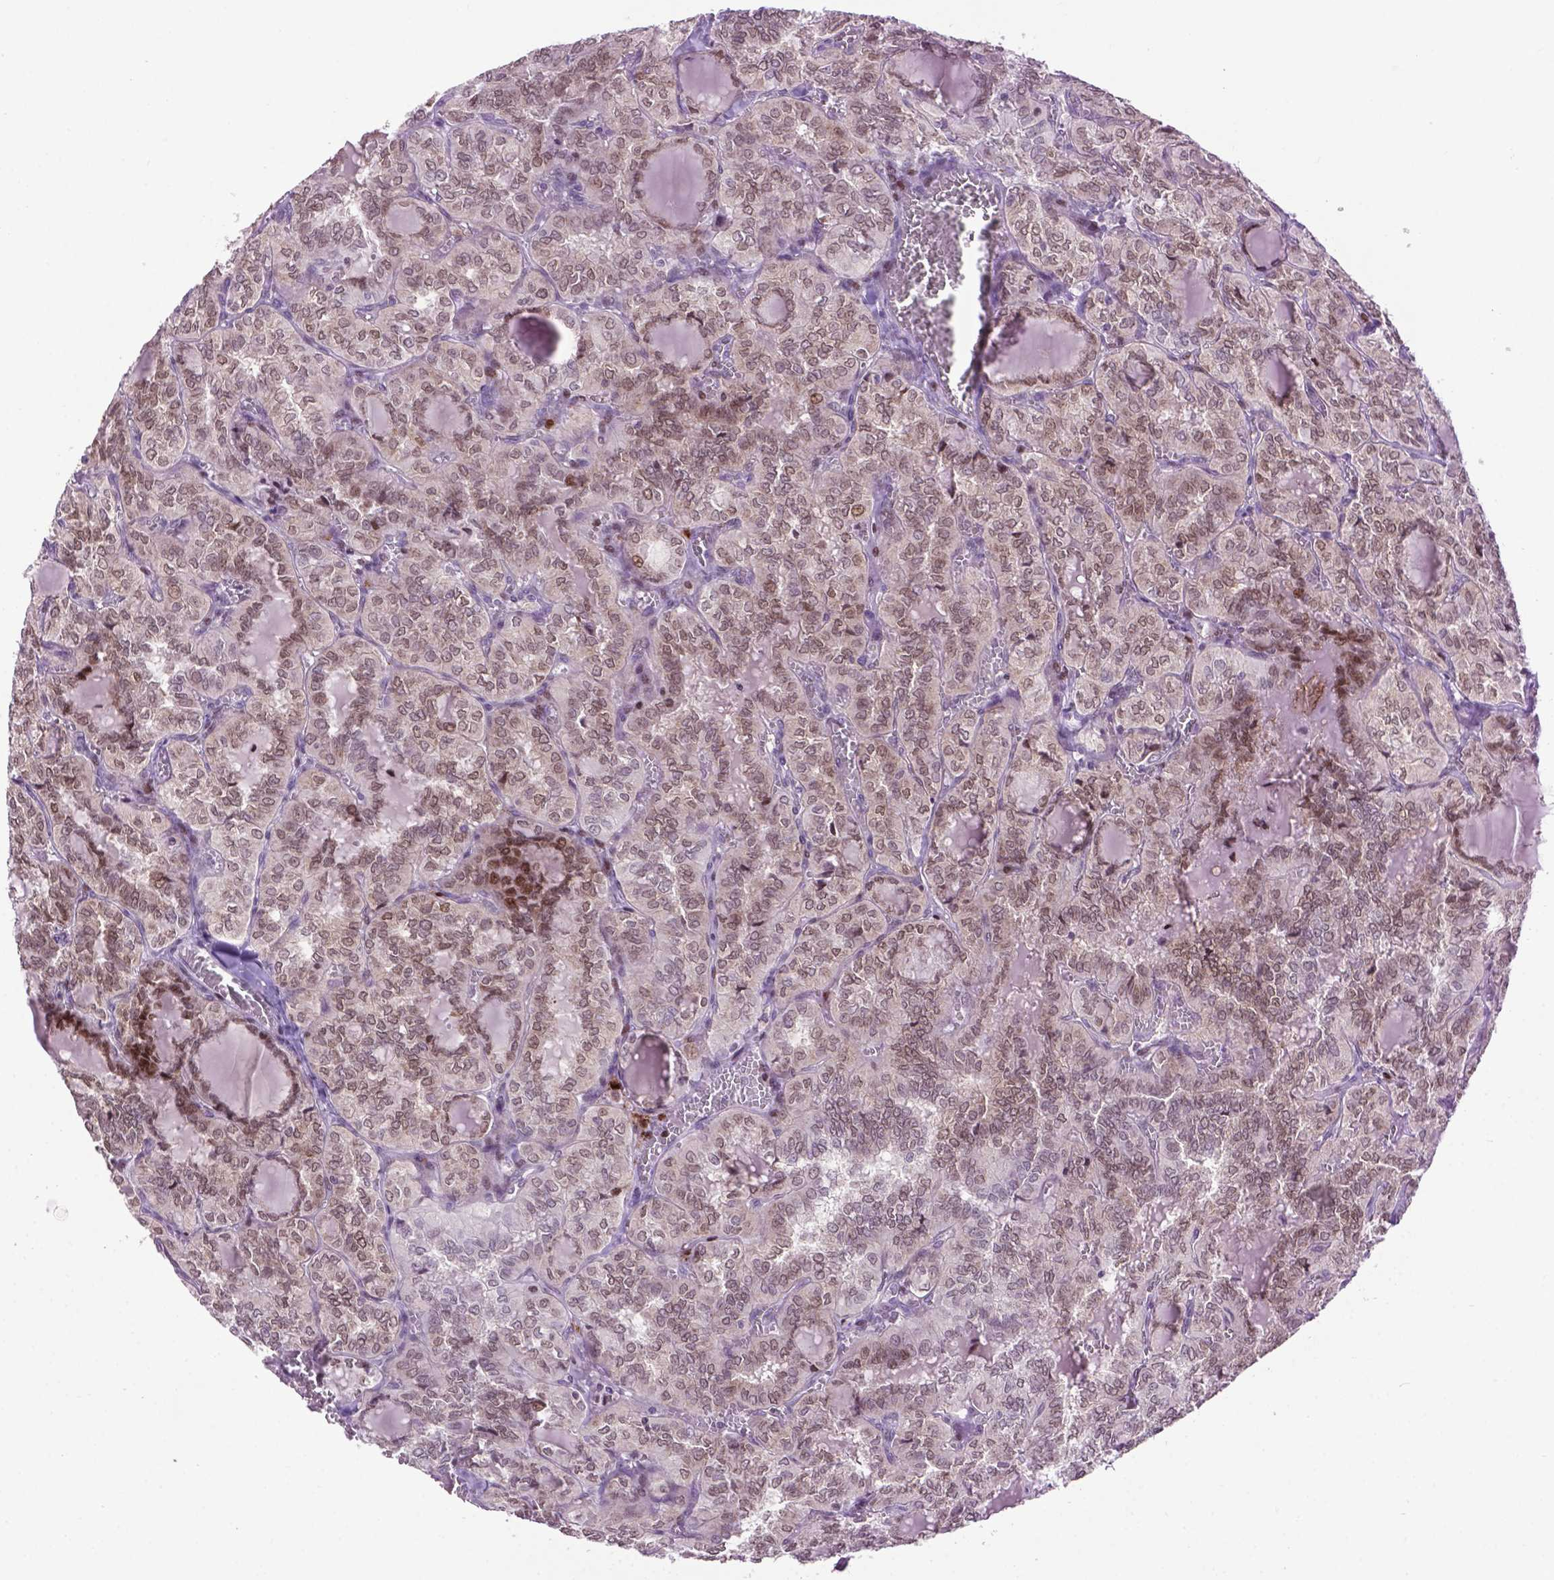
{"staining": {"intensity": "moderate", "quantity": "25%-75%", "location": "nuclear"}, "tissue": "thyroid cancer", "cell_type": "Tumor cells", "image_type": "cancer", "snomed": [{"axis": "morphology", "description": "Papillary adenocarcinoma, NOS"}, {"axis": "topography", "description": "Thyroid gland"}], "caption": "DAB immunohistochemical staining of thyroid cancer (papillary adenocarcinoma) reveals moderate nuclear protein expression in approximately 25%-75% of tumor cells.", "gene": "TH", "patient": {"sex": "female", "age": 41}}